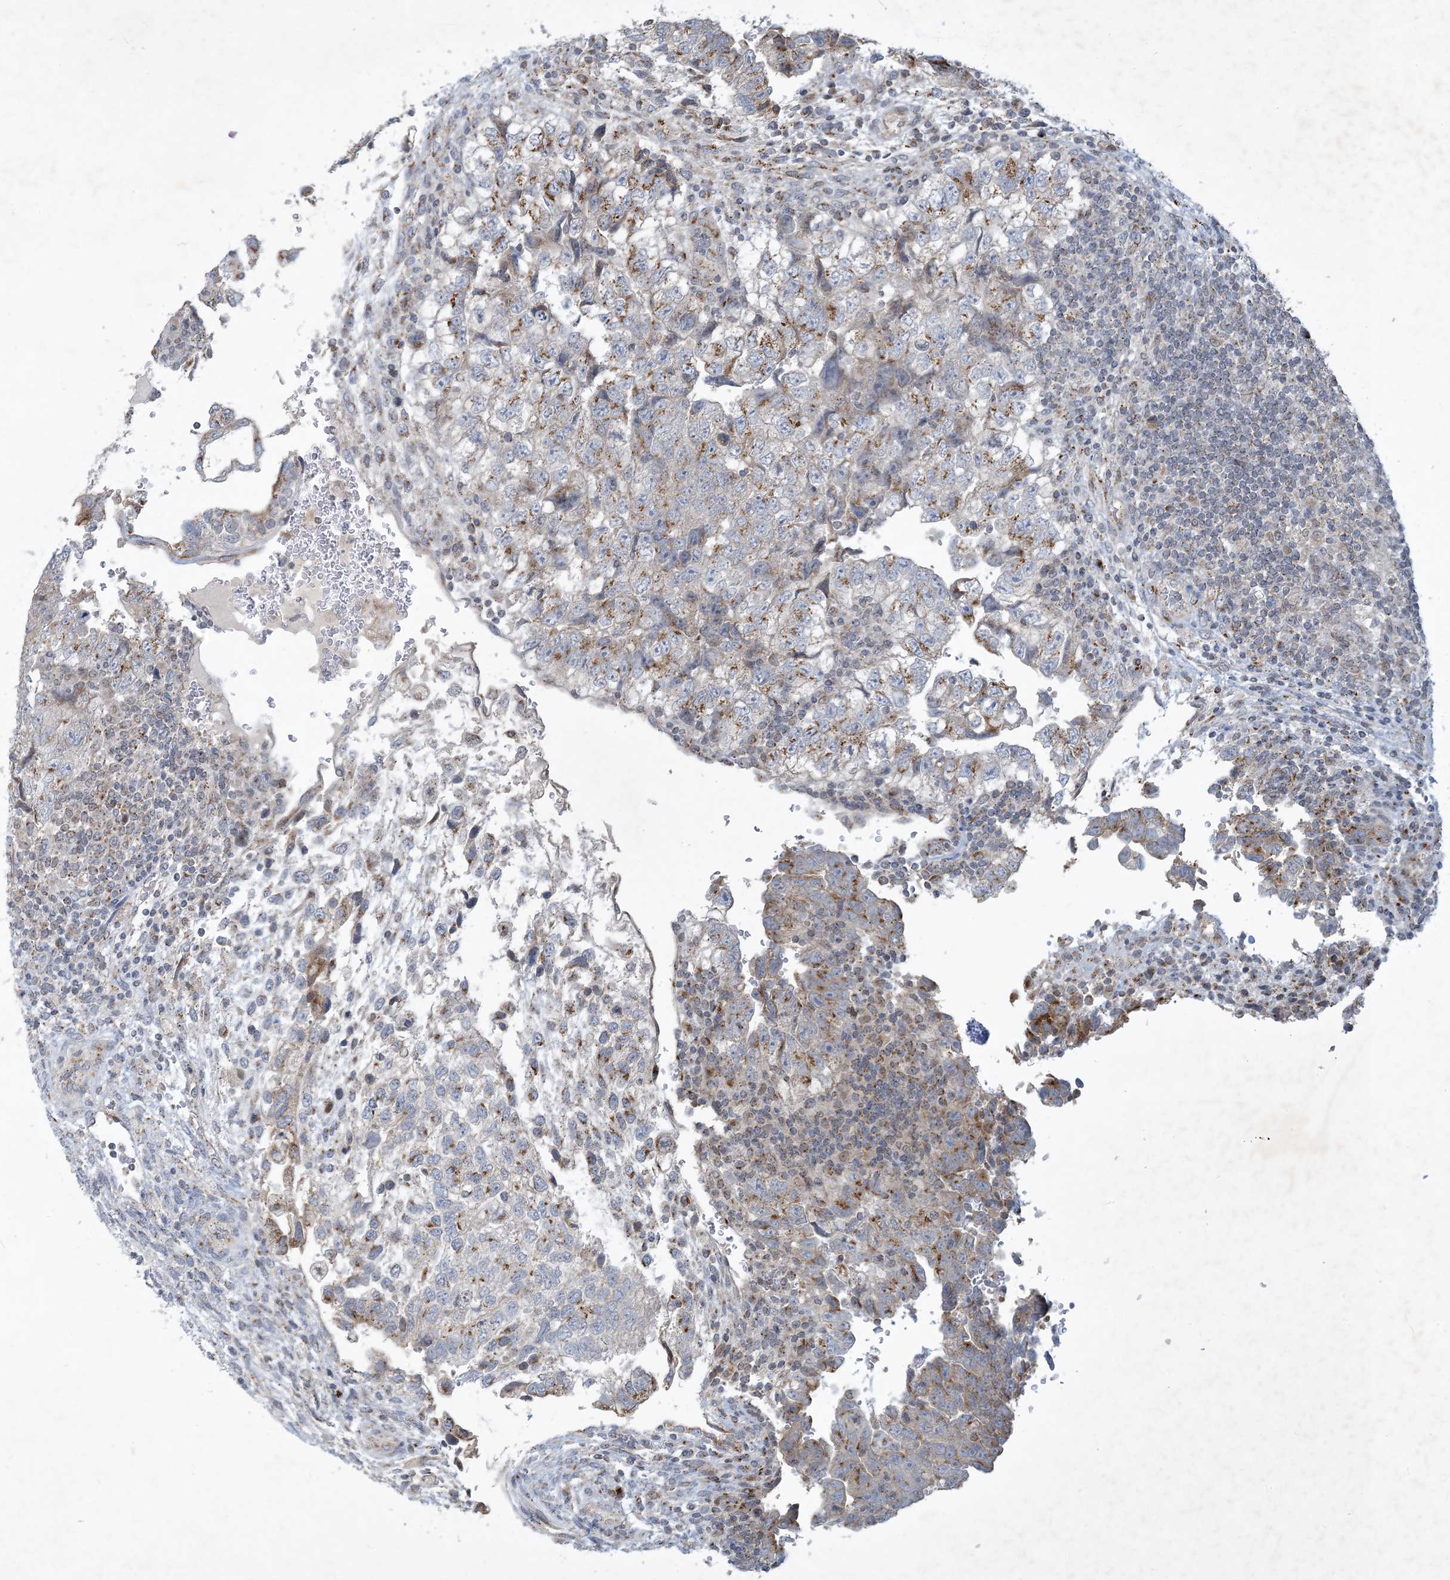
{"staining": {"intensity": "moderate", "quantity": ">75%", "location": "cytoplasmic/membranous"}, "tissue": "testis cancer", "cell_type": "Tumor cells", "image_type": "cancer", "snomed": [{"axis": "morphology", "description": "Carcinoma, Embryonal, NOS"}, {"axis": "topography", "description": "Testis"}], "caption": "Immunohistochemical staining of embryonal carcinoma (testis) exhibits medium levels of moderate cytoplasmic/membranous protein expression in about >75% of tumor cells.", "gene": "CCDC14", "patient": {"sex": "male", "age": 37}}